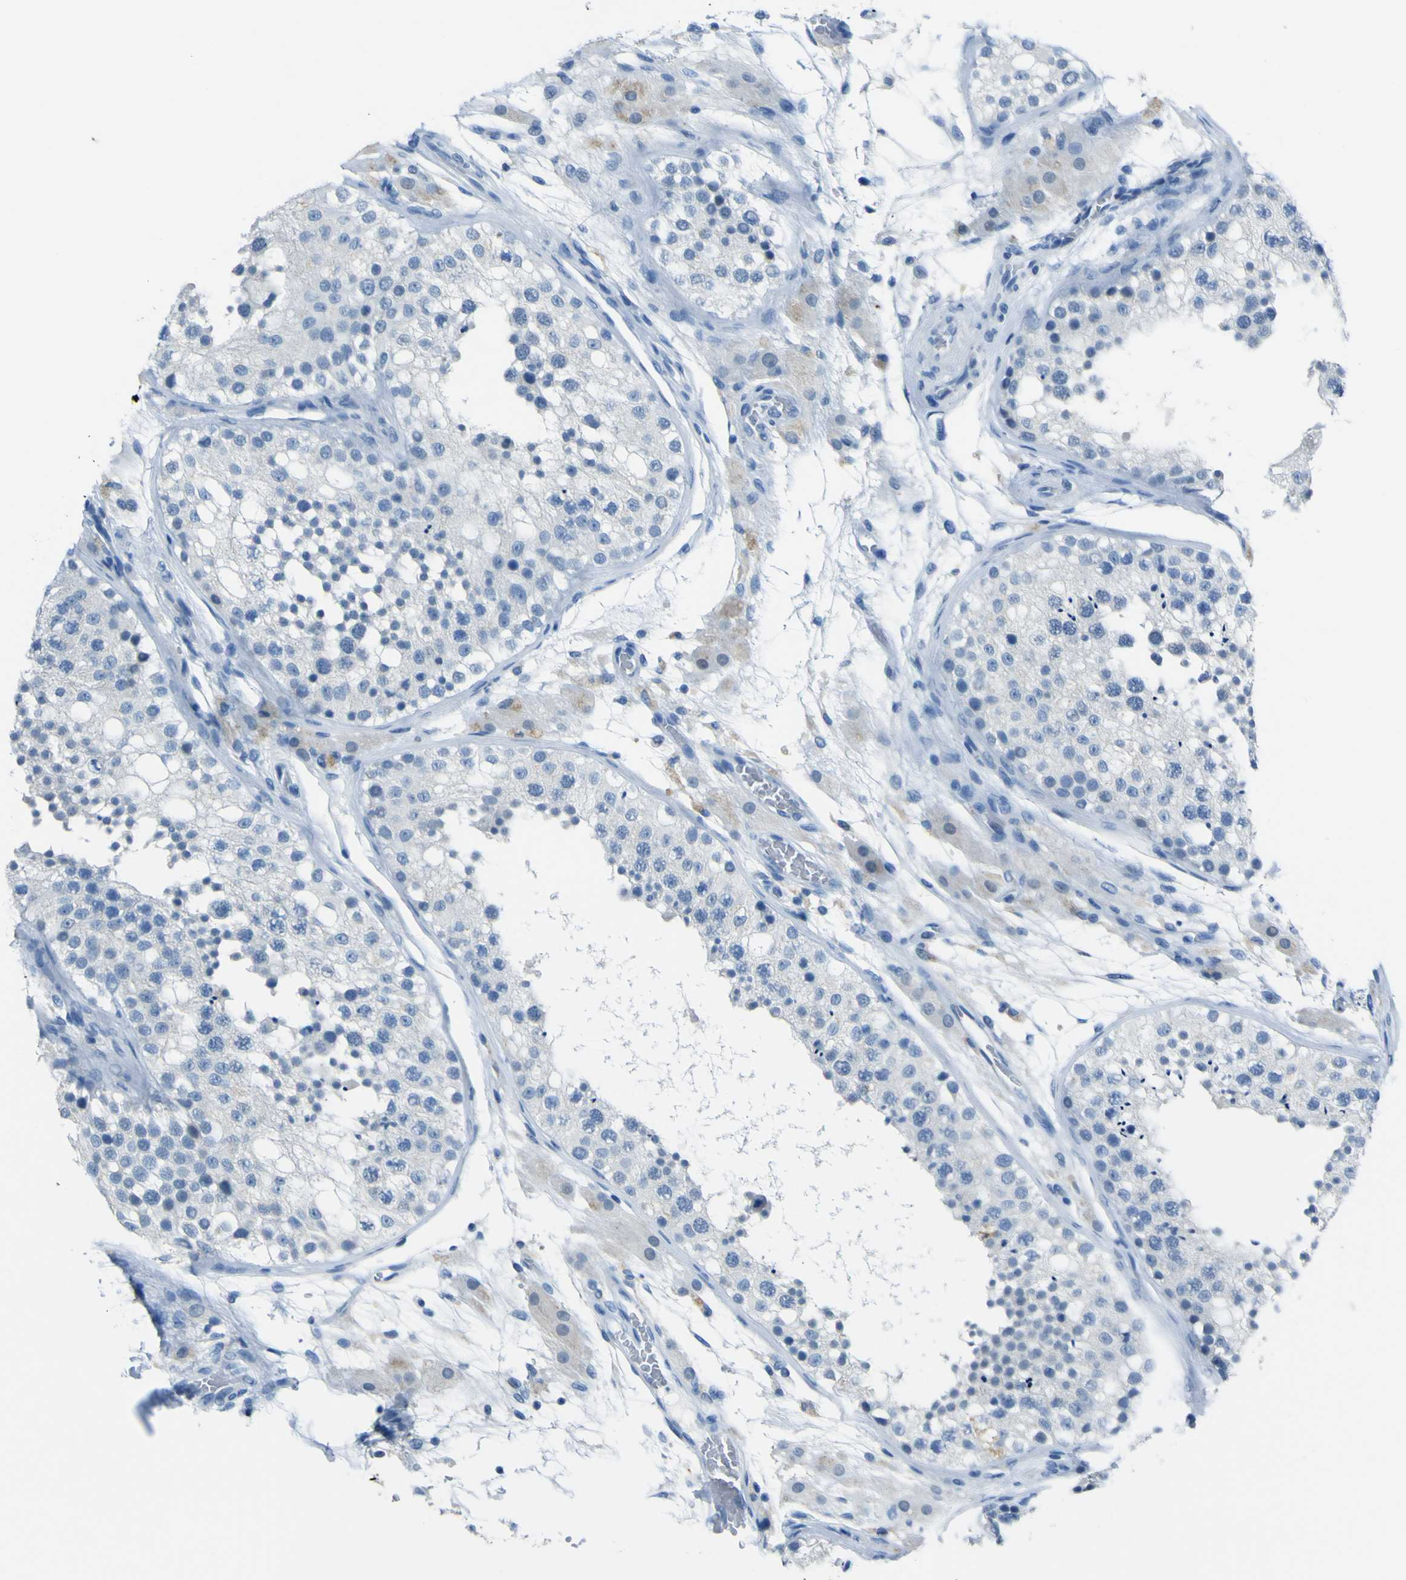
{"staining": {"intensity": "negative", "quantity": "none", "location": "none"}, "tissue": "testis", "cell_type": "Cells in seminiferous ducts", "image_type": "normal", "snomed": [{"axis": "morphology", "description": "Normal tissue, NOS"}, {"axis": "topography", "description": "Testis"}], "caption": "Micrograph shows no significant protein staining in cells in seminiferous ducts of normal testis.", "gene": "PHKG1", "patient": {"sex": "male", "age": 26}}